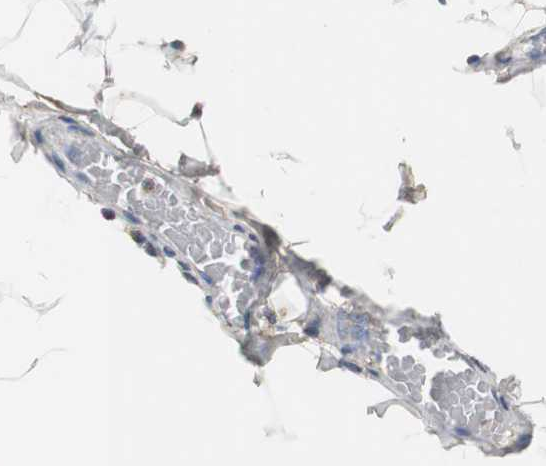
{"staining": {"intensity": "weak", "quantity": ">75%", "location": "cytoplasmic/membranous"}, "tissue": "adipose tissue", "cell_type": "Adipocytes", "image_type": "normal", "snomed": [{"axis": "morphology", "description": "Normal tissue, NOS"}, {"axis": "topography", "description": "Soft tissue"}], "caption": "Adipose tissue stained with a brown dye shows weak cytoplasmic/membranous positive positivity in approximately >75% of adipocytes.", "gene": "C1QTNF7", "patient": {"sex": "male", "age": 26}}